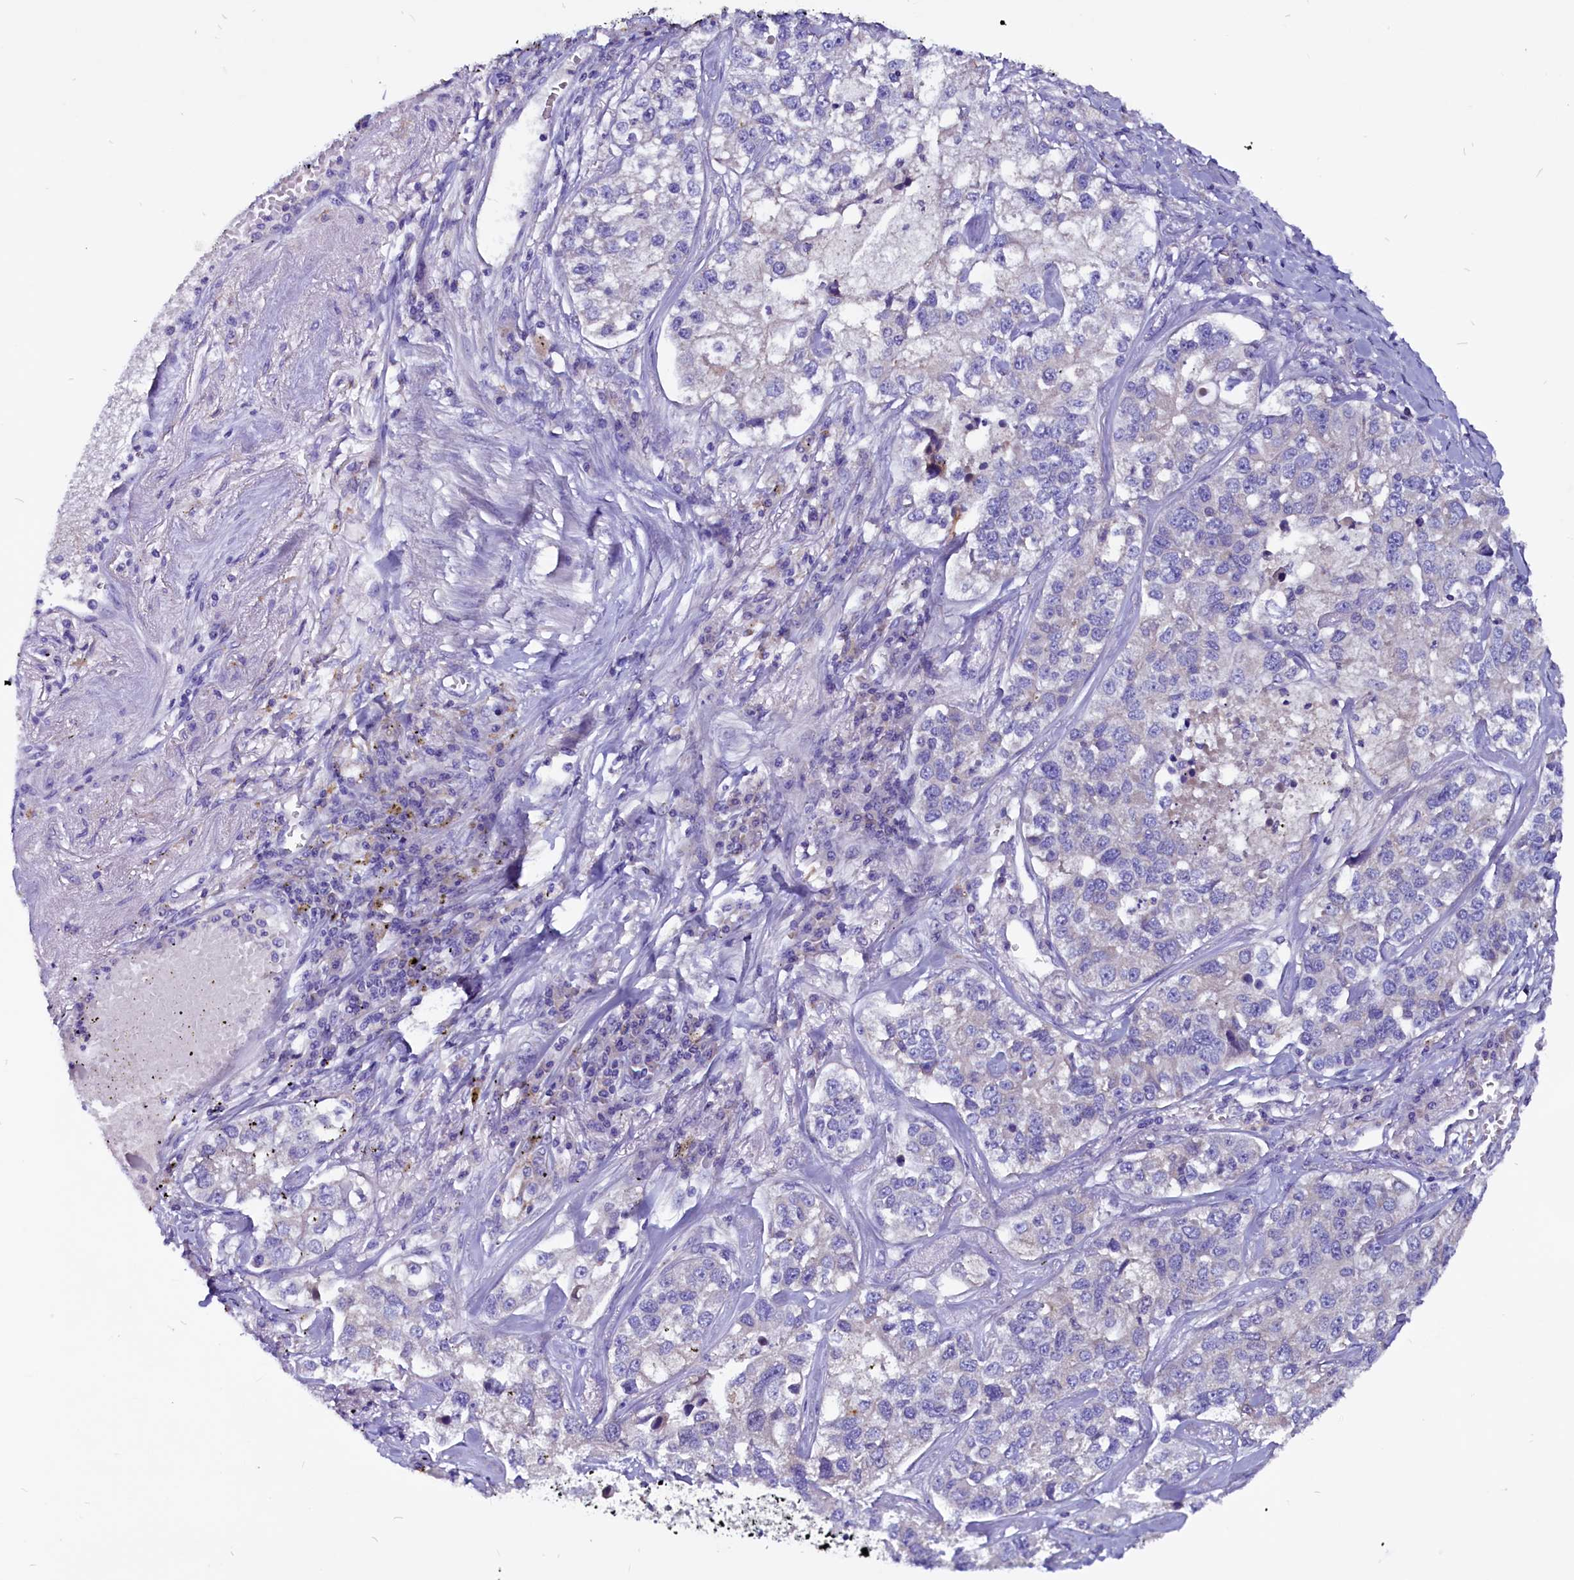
{"staining": {"intensity": "negative", "quantity": "none", "location": "none"}, "tissue": "lung cancer", "cell_type": "Tumor cells", "image_type": "cancer", "snomed": [{"axis": "morphology", "description": "Adenocarcinoma, NOS"}, {"axis": "topography", "description": "Lung"}], "caption": "This is an IHC histopathology image of human lung cancer (adenocarcinoma). There is no expression in tumor cells.", "gene": "CCBE1", "patient": {"sex": "male", "age": 49}}